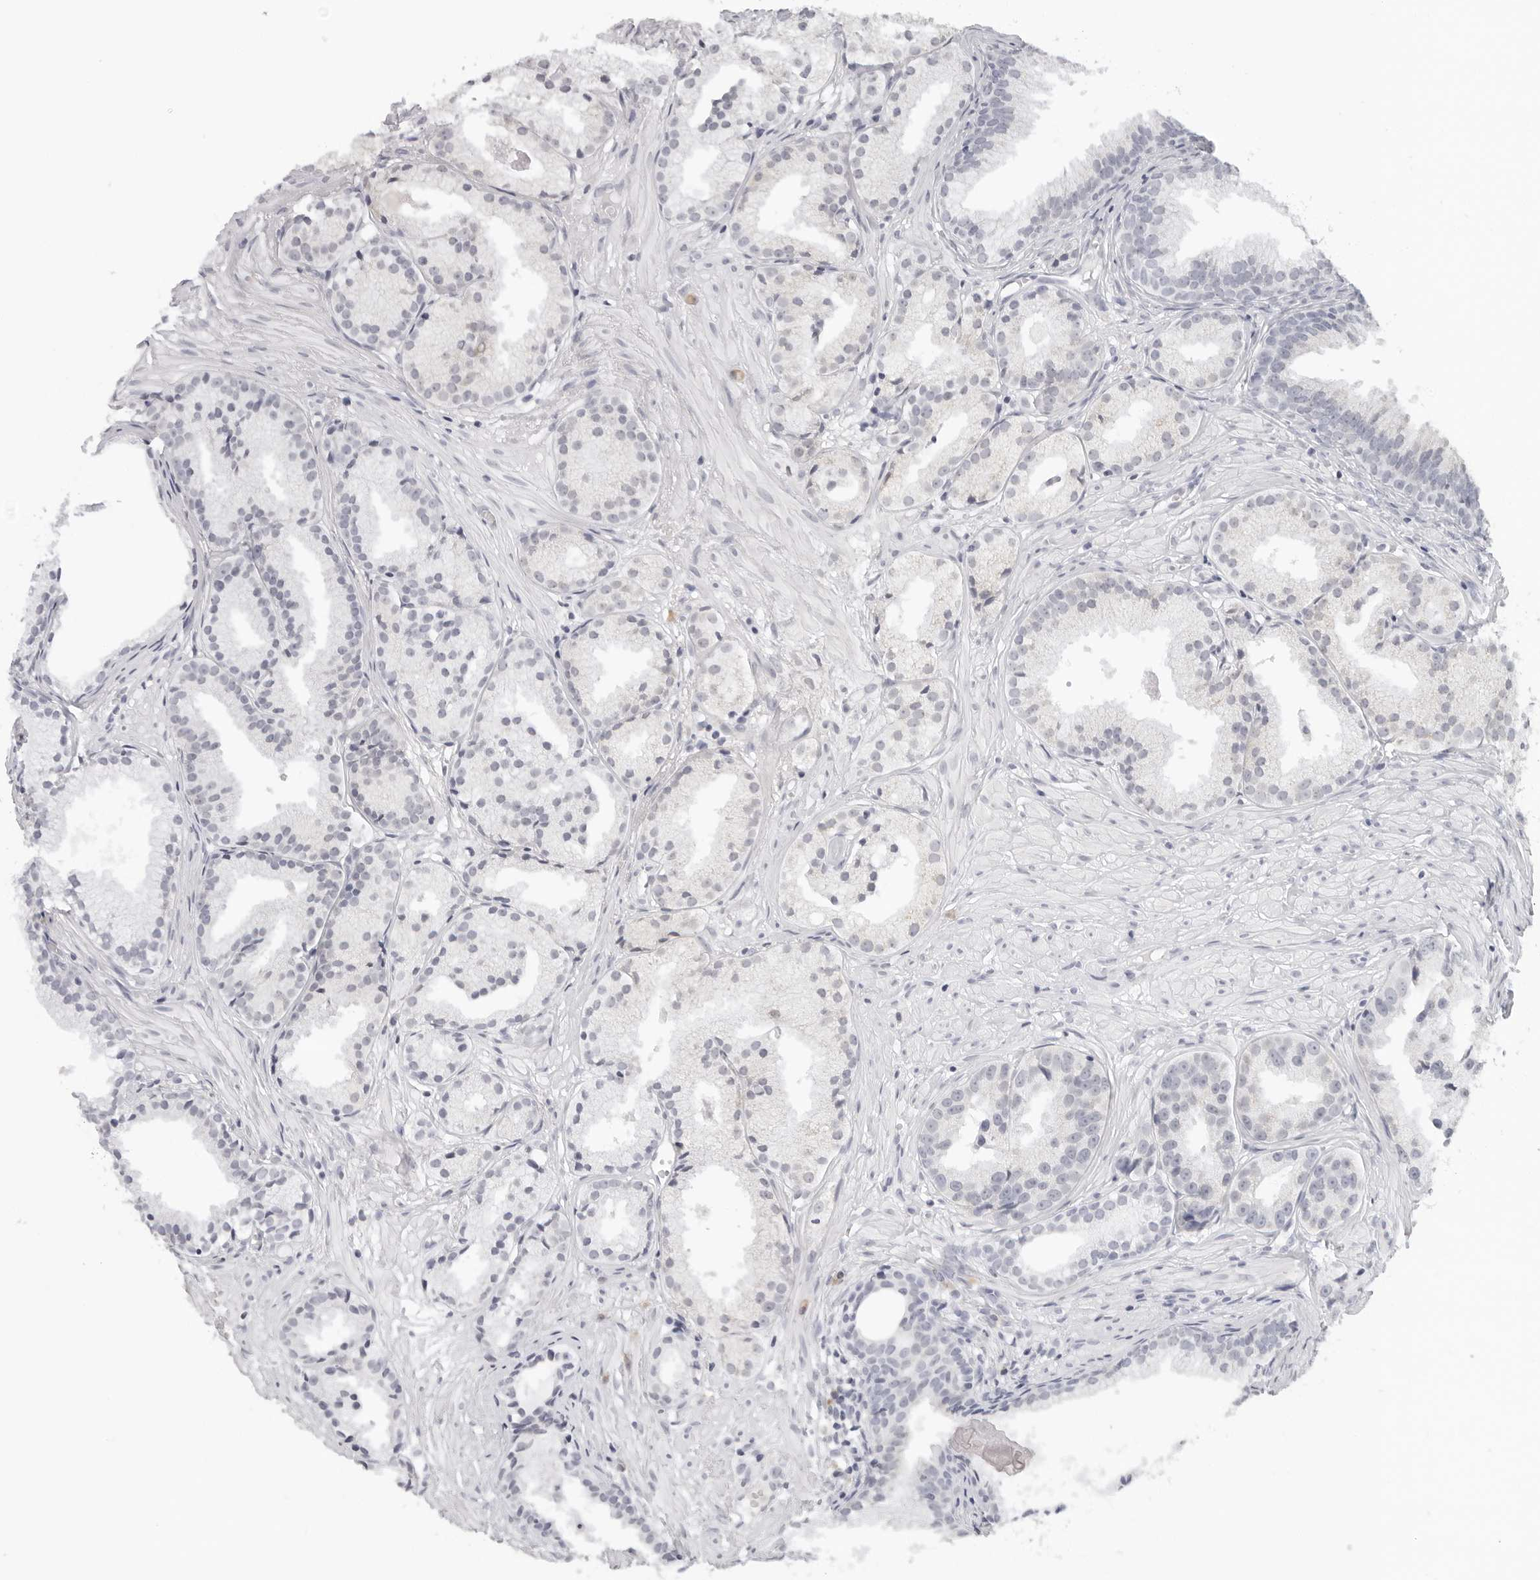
{"staining": {"intensity": "negative", "quantity": "none", "location": "none"}, "tissue": "prostate cancer", "cell_type": "Tumor cells", "image_type": "cancer", "snomed": [{"axis": "morphology", "description": "Adenocarcinoma, Low grade"}, {"axis": "topography", "description": "Prostate"}], "caption": "IHC histopathology image of neoplastic tissue: prostate cancer (low-grade adenocarcinoma) stained with DAB (3,3'-diaminobenzidine) exhibits no significant protein staining in tumor cells.", "gene": "EDN2", "patient": {"sex": "male", "age": 88}}